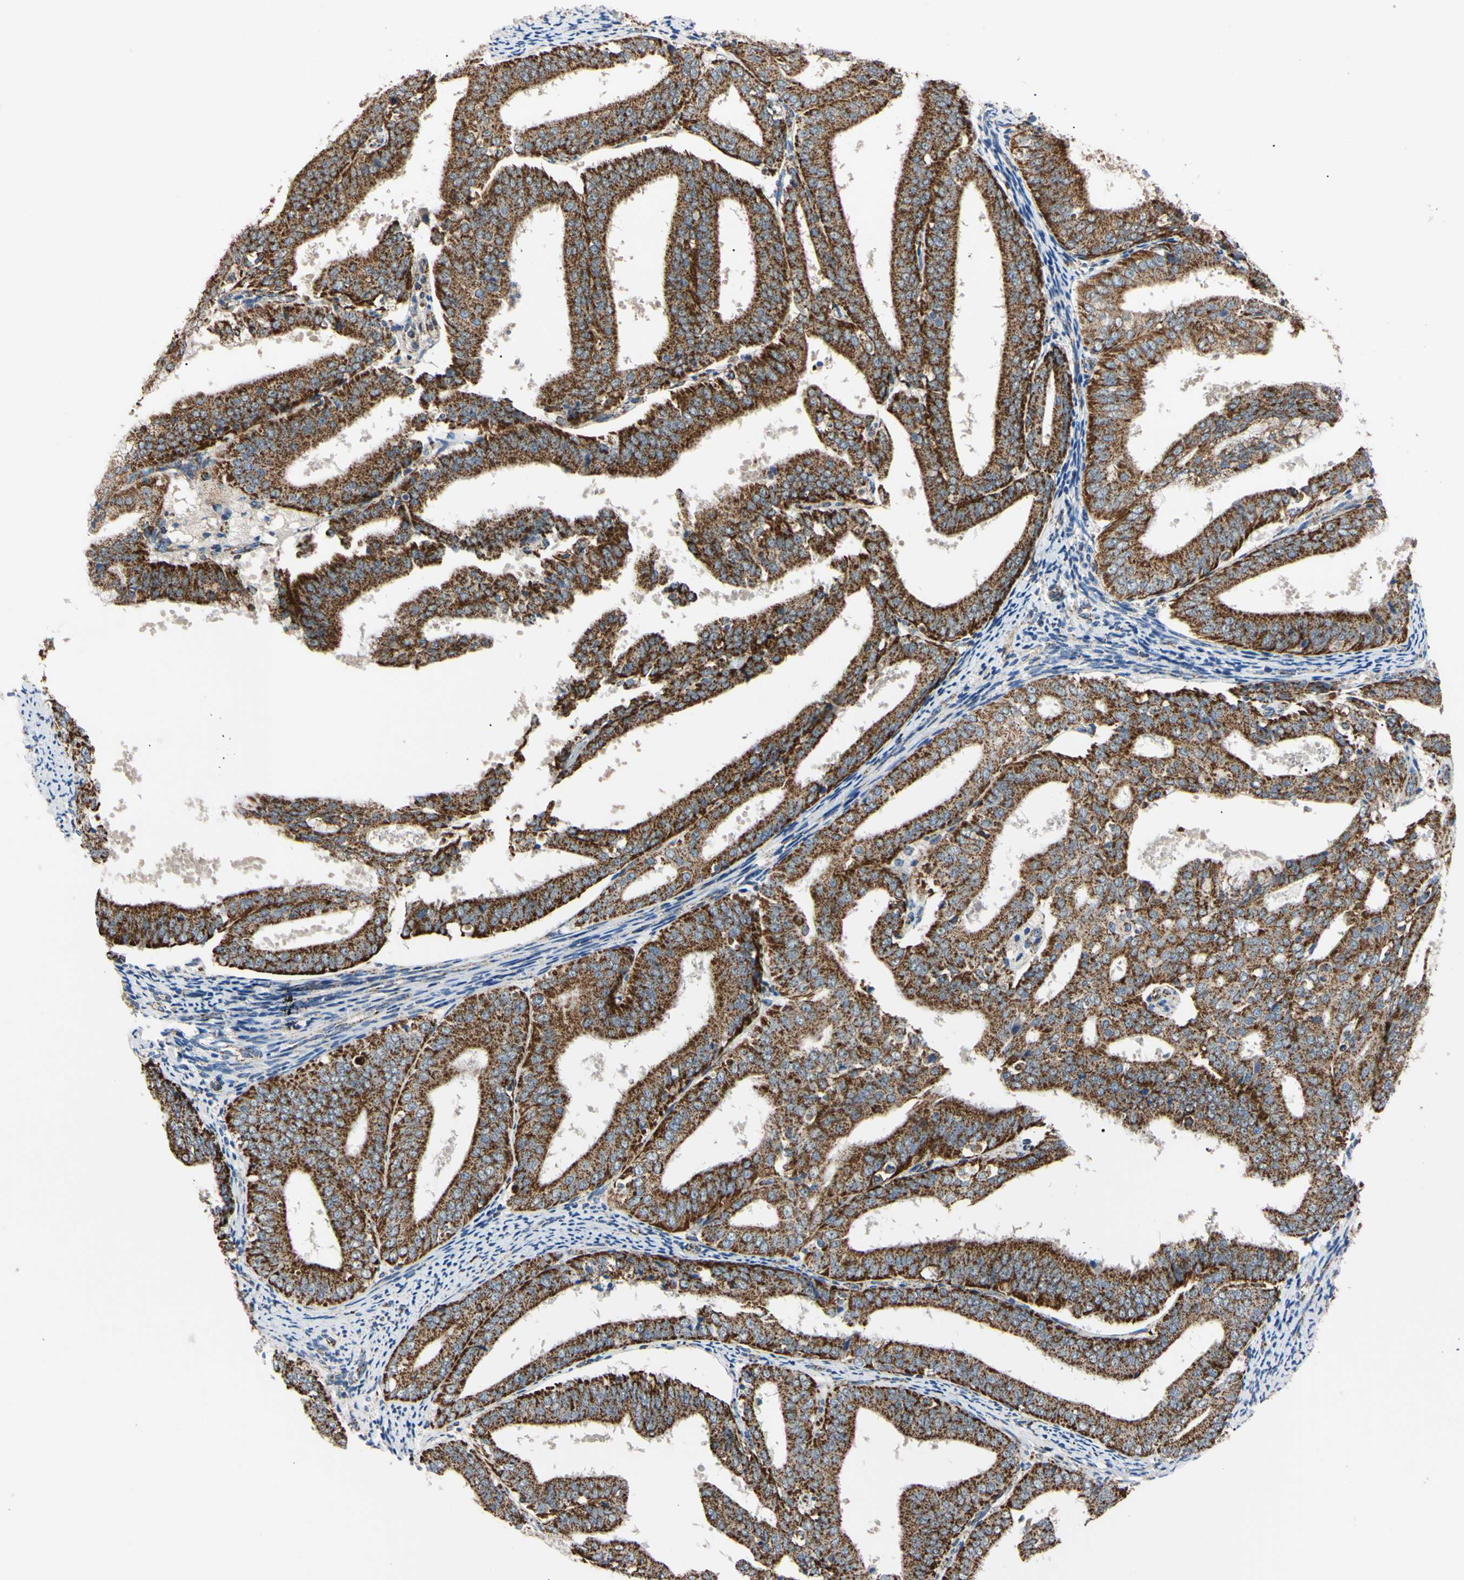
{"staining": {"intensity": "strong", "quantity": ">75%", "location": "cytoplasmic/membranous"}, "tissue": "endometrial cancer", "cell_type": "Tumor cells", "image_type": "cancer", "snomed": [{"axis": "morphology", "description": "Adenocarcinoma, NOS"}, {"axis": "topography", "description": "Endometrium"}], "caption": "Immunohistochemical staining of endometrial cancer displays strong cytoplasmic/membranous protein staining in about >75% of tumor cells.", "gene": "CLPP", "patient": {"sex": "female", "age": 63}}